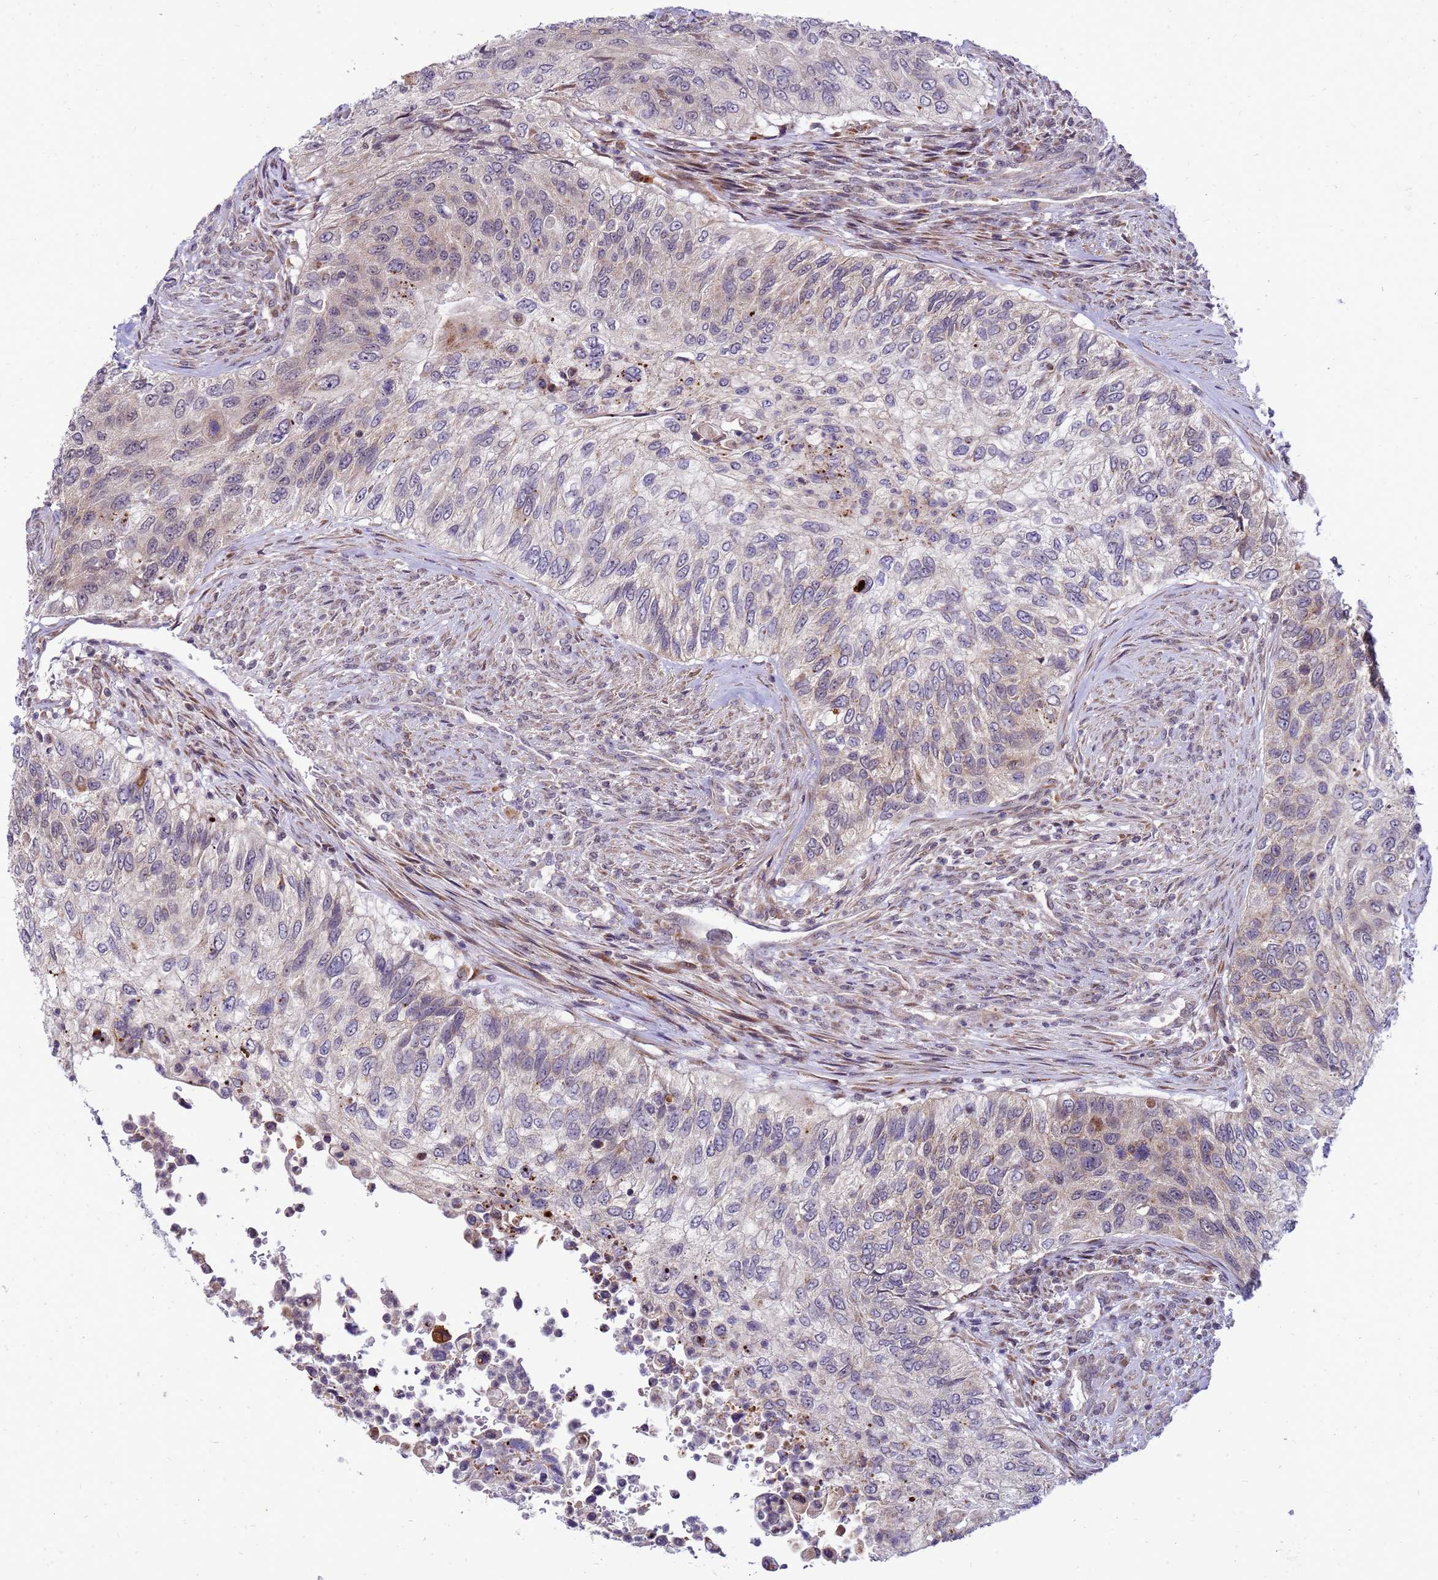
{"staining": {"intensity": "weak", "quantity": "25%-75%", "location": "cytoplasmic/membranous"}, "tissue": "urothelial cancer", "cell_type": "Tumor cells", "image_type": "cancer", "snomed": [{"axis": "morphology", "description": "Urothelial carcinoma, High grade"}, {"axis": "topography", "description": "Urinary bladder"}], "caption": "A micrograph of urothelial carcinoma (high-grade) stained for a protein reveals weak cytoplasmic/membranous brown staining in tumor cells. The staining was performed using DAB, with brown indicating positive protein expression. Nuclei are stained blue with hematoxylin.", "gene": "C12orf43", "patient": {"sex": "female", "age": 60}}